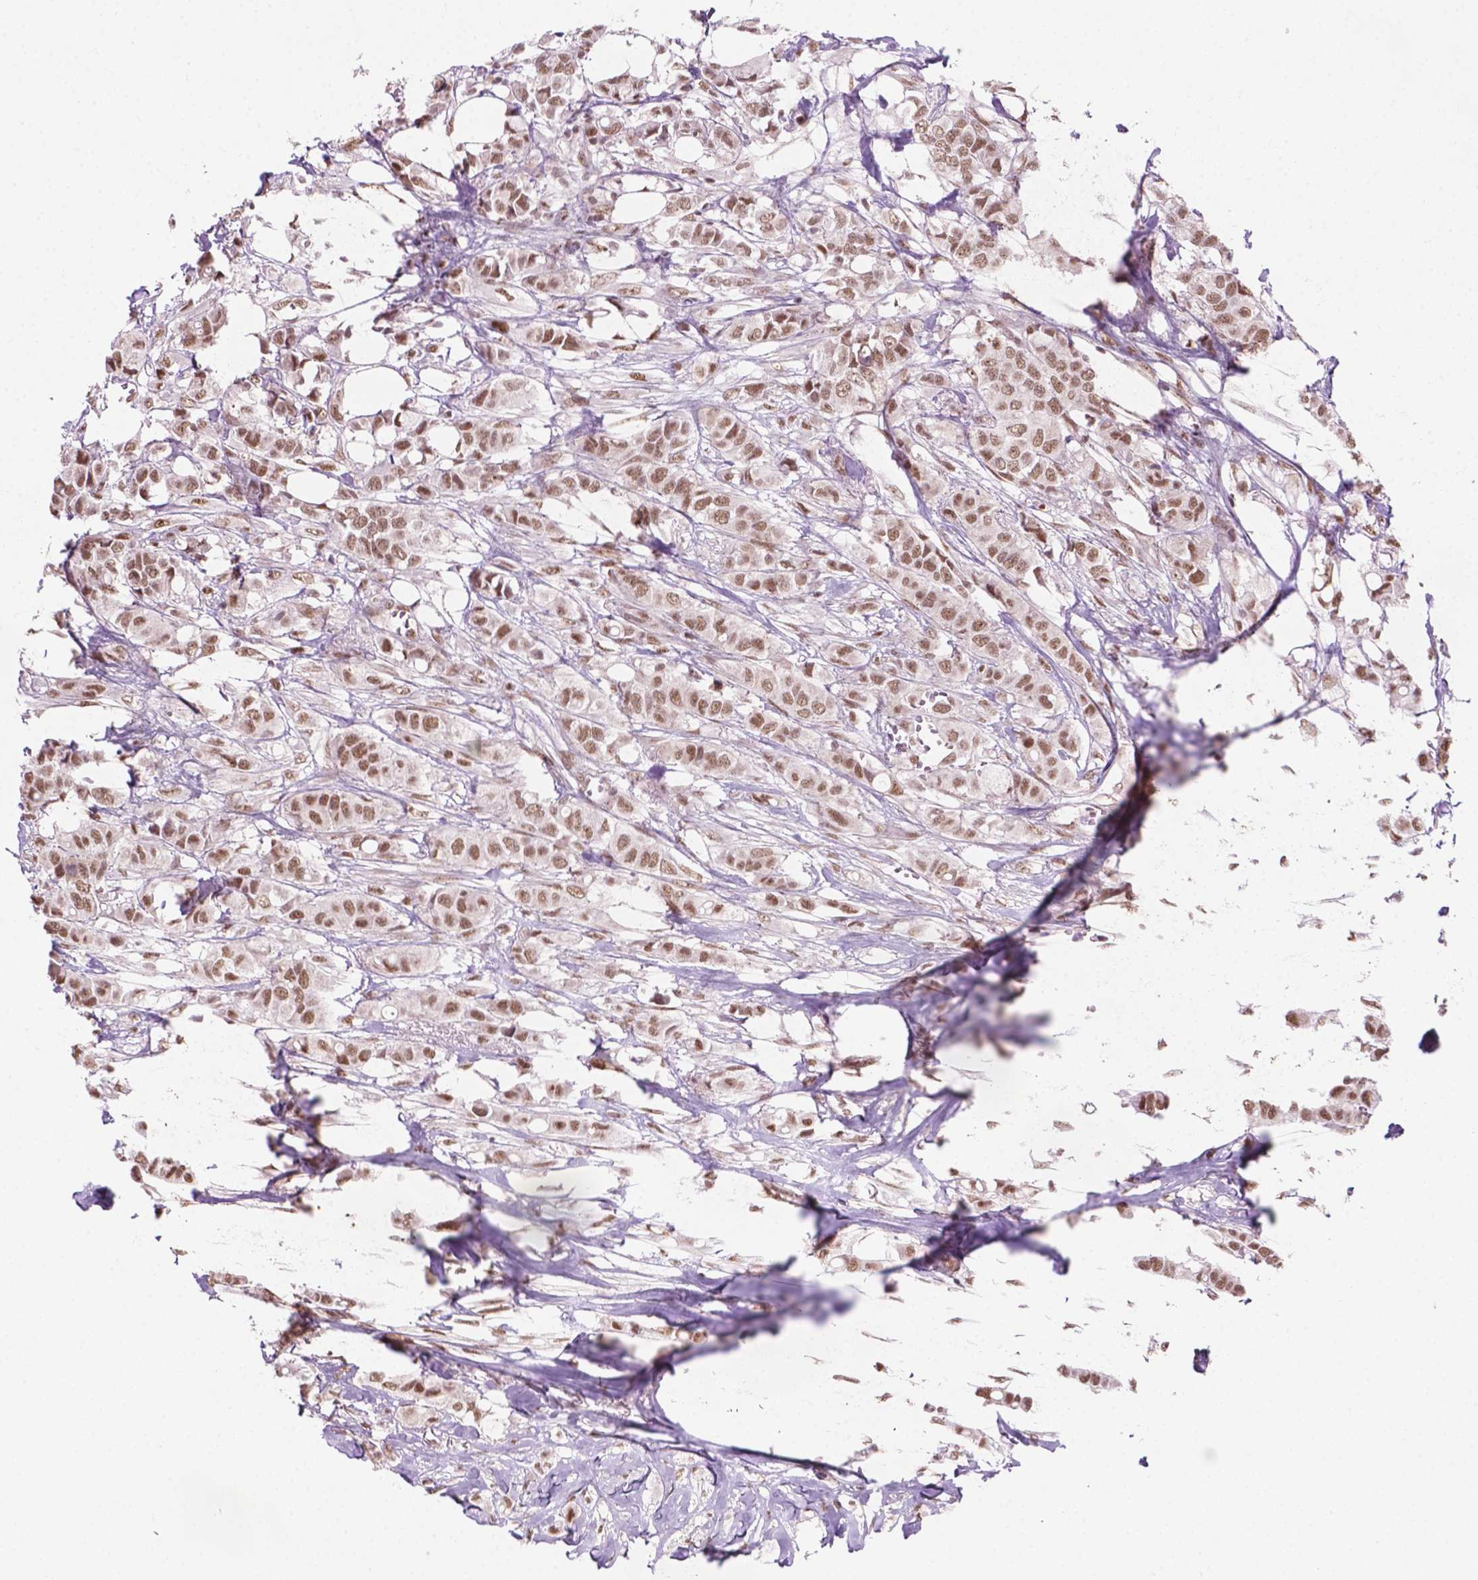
{"staining": {"intensity": "moderate", "quantity": ">75%", "location": "nuclear"}, "tissue": "breast cancer", "cell_type": "Tumor cells", "image_type": "cancer", "snomed": [{"axis": "morphology", "description": "Duct carcinoma"}, {"axis": "topography", "description": "Breast"}], "caption": "Human breast cancer (infiltrating ductal carcinoma) stained for a protein (brown) displays moderate nuclear positive positivity in about >75% of tumor cells.", "gene": "PHAX", "patient": {"sex": "female", "age": 85}}